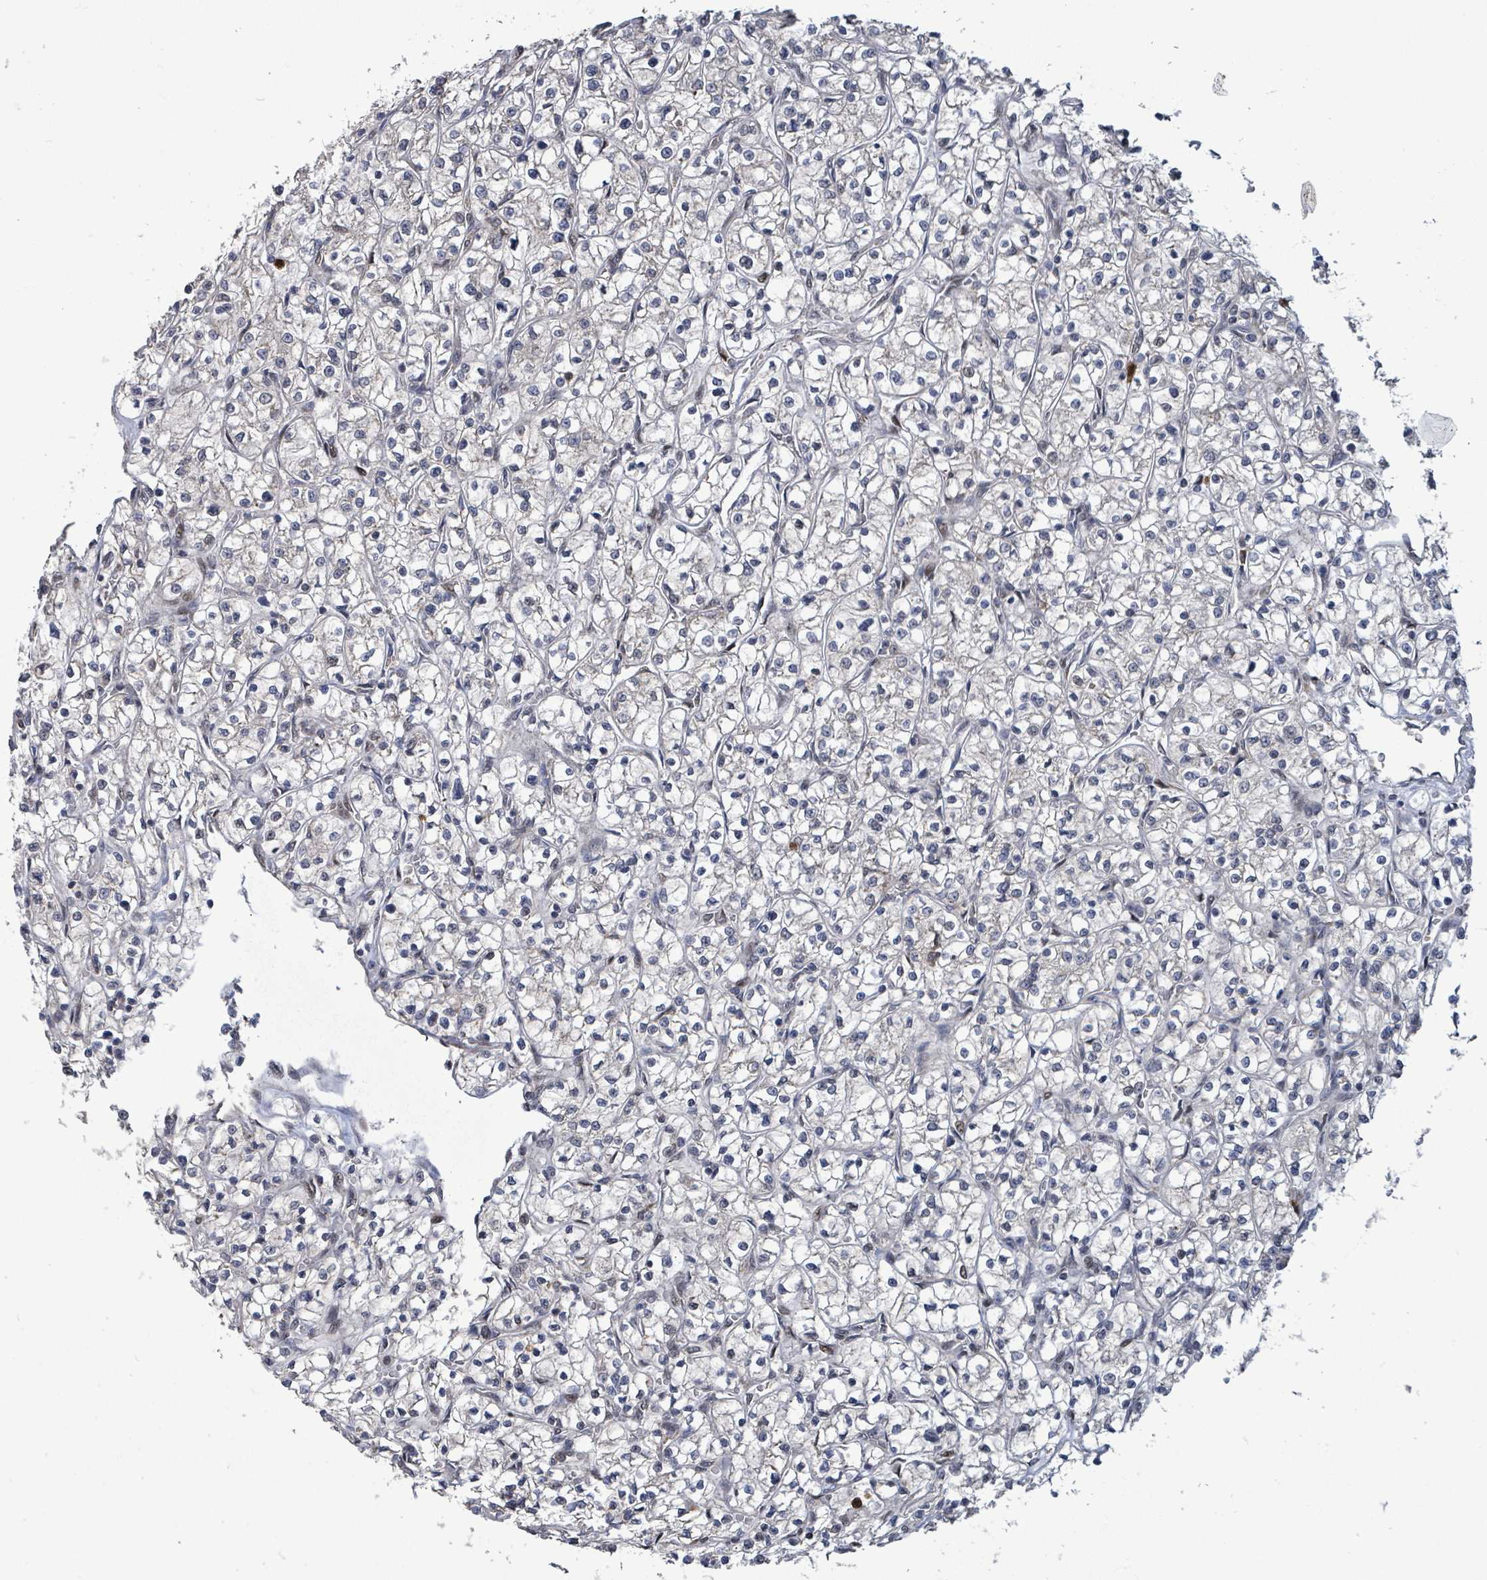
{"staining": {"intensity": "negative", "quantity": "none", "location": "none"}, "tissue": "renal cancer", "cell_type": "Tumor cells", "image_type": "cancer", "snomed": [{"axis": "morphology", "description": "Adenocarcinoma, NOS"}, {"axis": "topography", "description": "Kidney"}], "caption": "An image of human renal cancer (adenocarcinoma) is negative for staining in tumor cells.", "gene": "COQ6", "patient": {"sex": "female", "age": 64}}